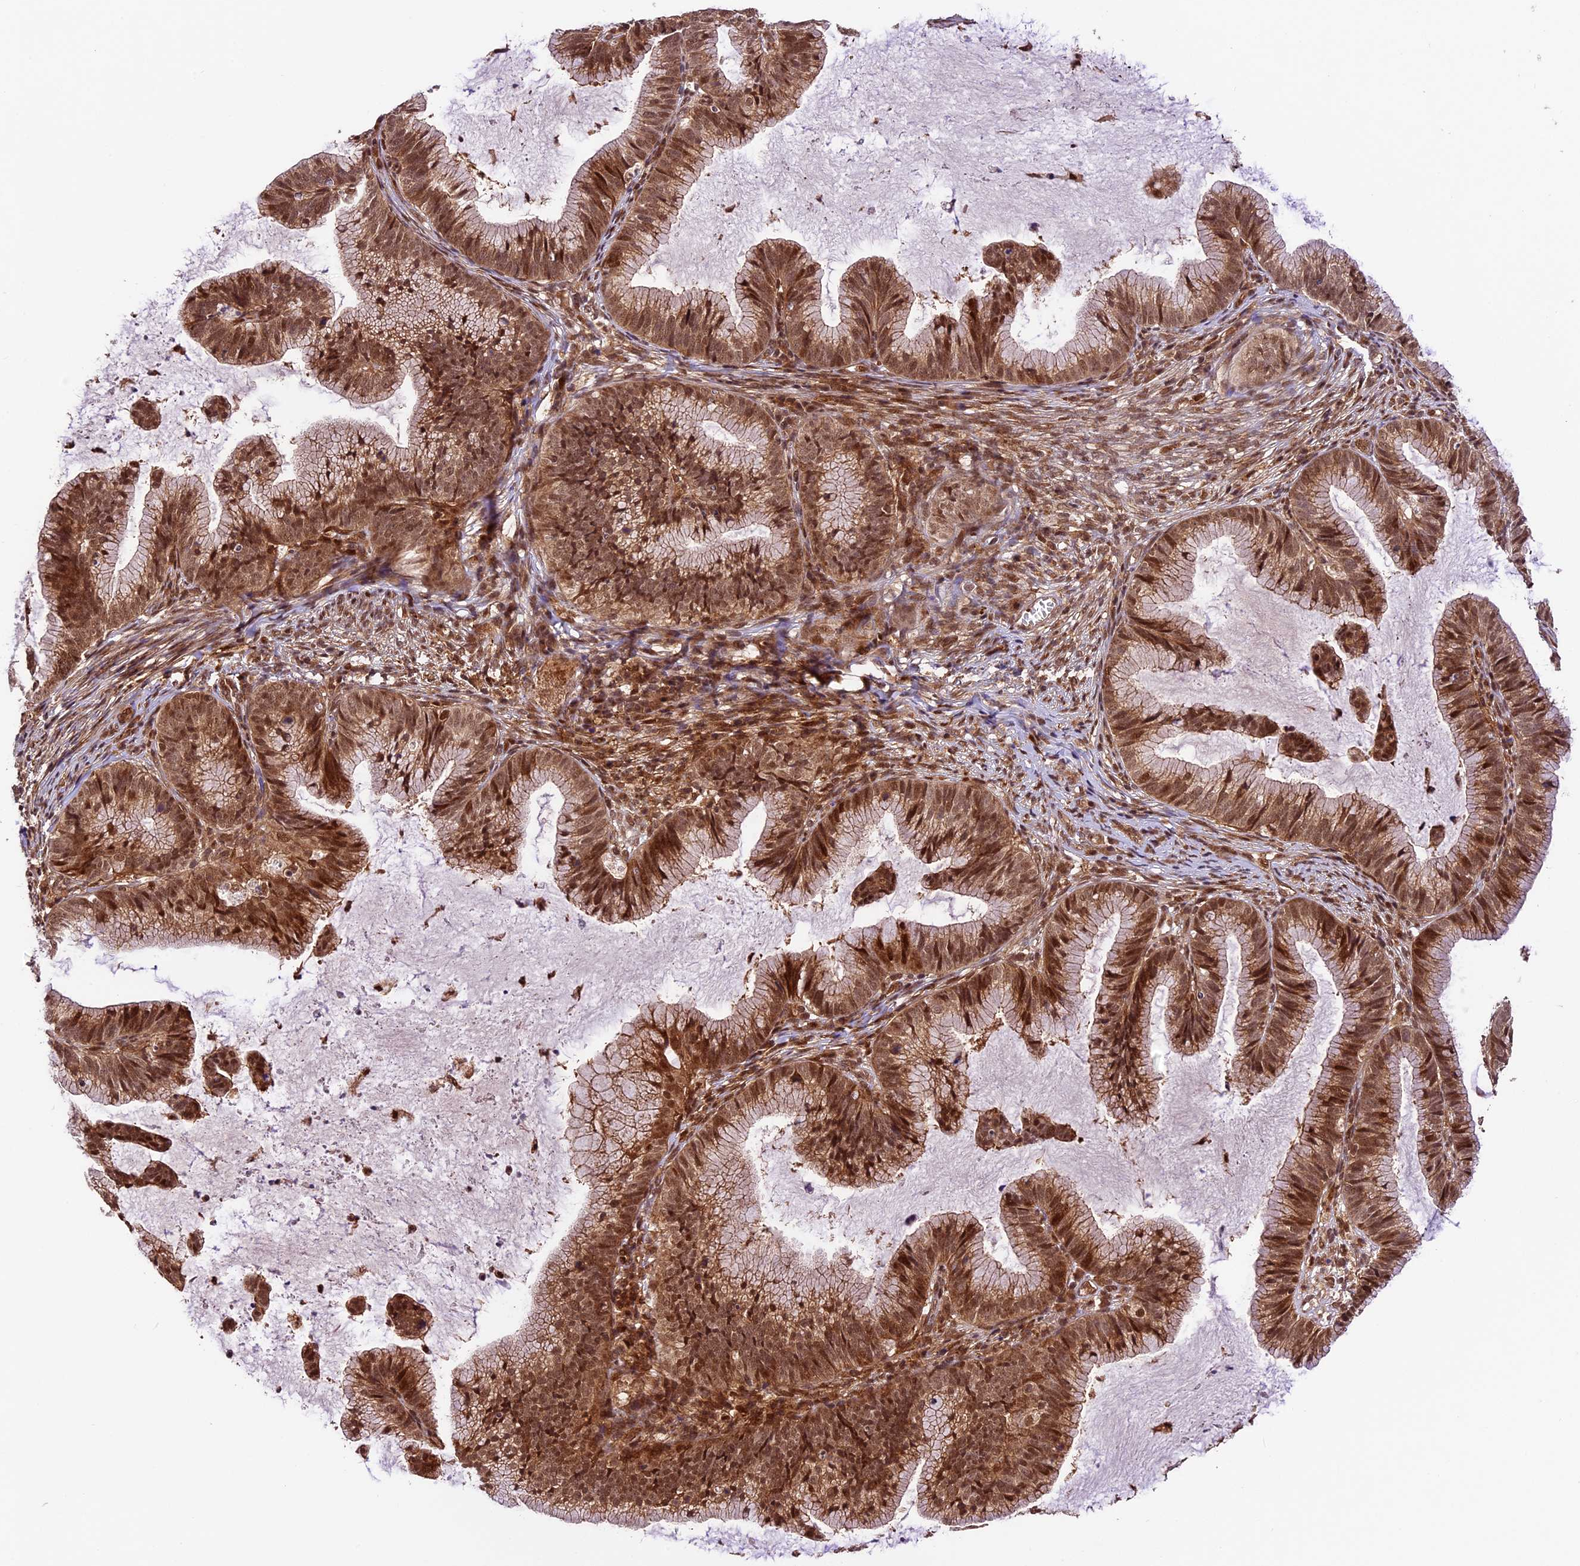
{"staining": {"intensity": "moderate", "quantity": ">75%", "location": "cytoplasmic/membranous,nuclear"}, "tissue": "cervical cancer", "cell_type": "Tumor cells", "image_type": "cancer", "snomed": [{"axis": "morphology", "description": "Adenocarcinoma, NOS"}, {"axis": "topography", "description": "Cervix"}], "caption": "Cervical cancer (adenocarcinoma) was stained to show a protein in brown. There is medium levels of moderate cytoplasmic/membranous and nuclear staining in approximately >75% of tumor cells. Nuclei are stained in blue.", "gene": "DHX38", "patient": {"sex": "female", "age": 36}}